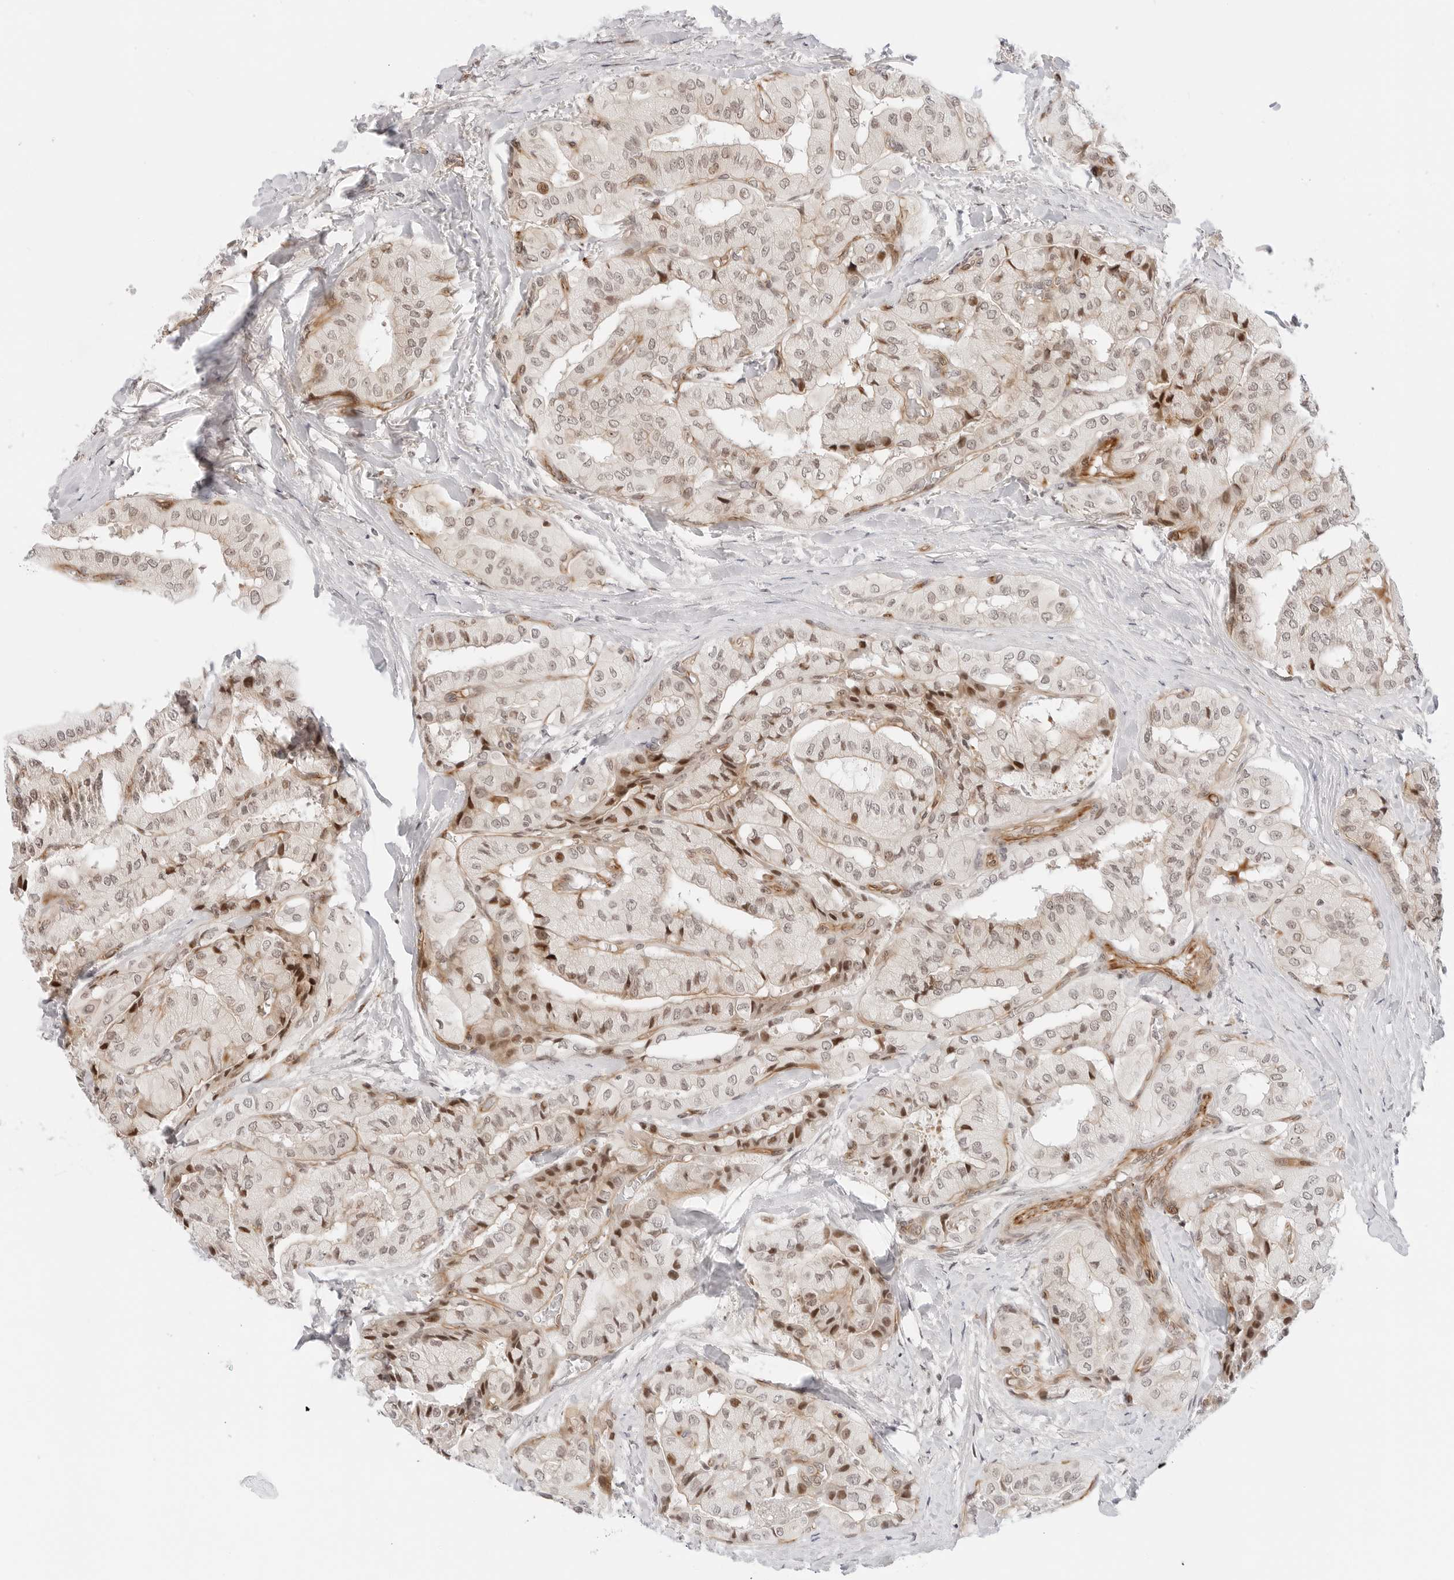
{"staining": {"intensity": "moderate", "quantity": "25%-75%", "location": "nuclear"}, "tissue": "thyroid cancer", "cell_type": "Tumor cells", "image_type": "cancer", "snomed": [{"axis": "morphology", "description": "Papillary adenocarcinoma, NOS"}, {"axis": "topography", "description": "Thyroid gland"}], "caption": "The immunohistochemical stain shows moderate nuclear positivity in tumor cells of thyroid cancer (papillary adenocarcinoma) tissue.", "gene": "ZNF613", "patient": {"sex": "female", "age": 59}}